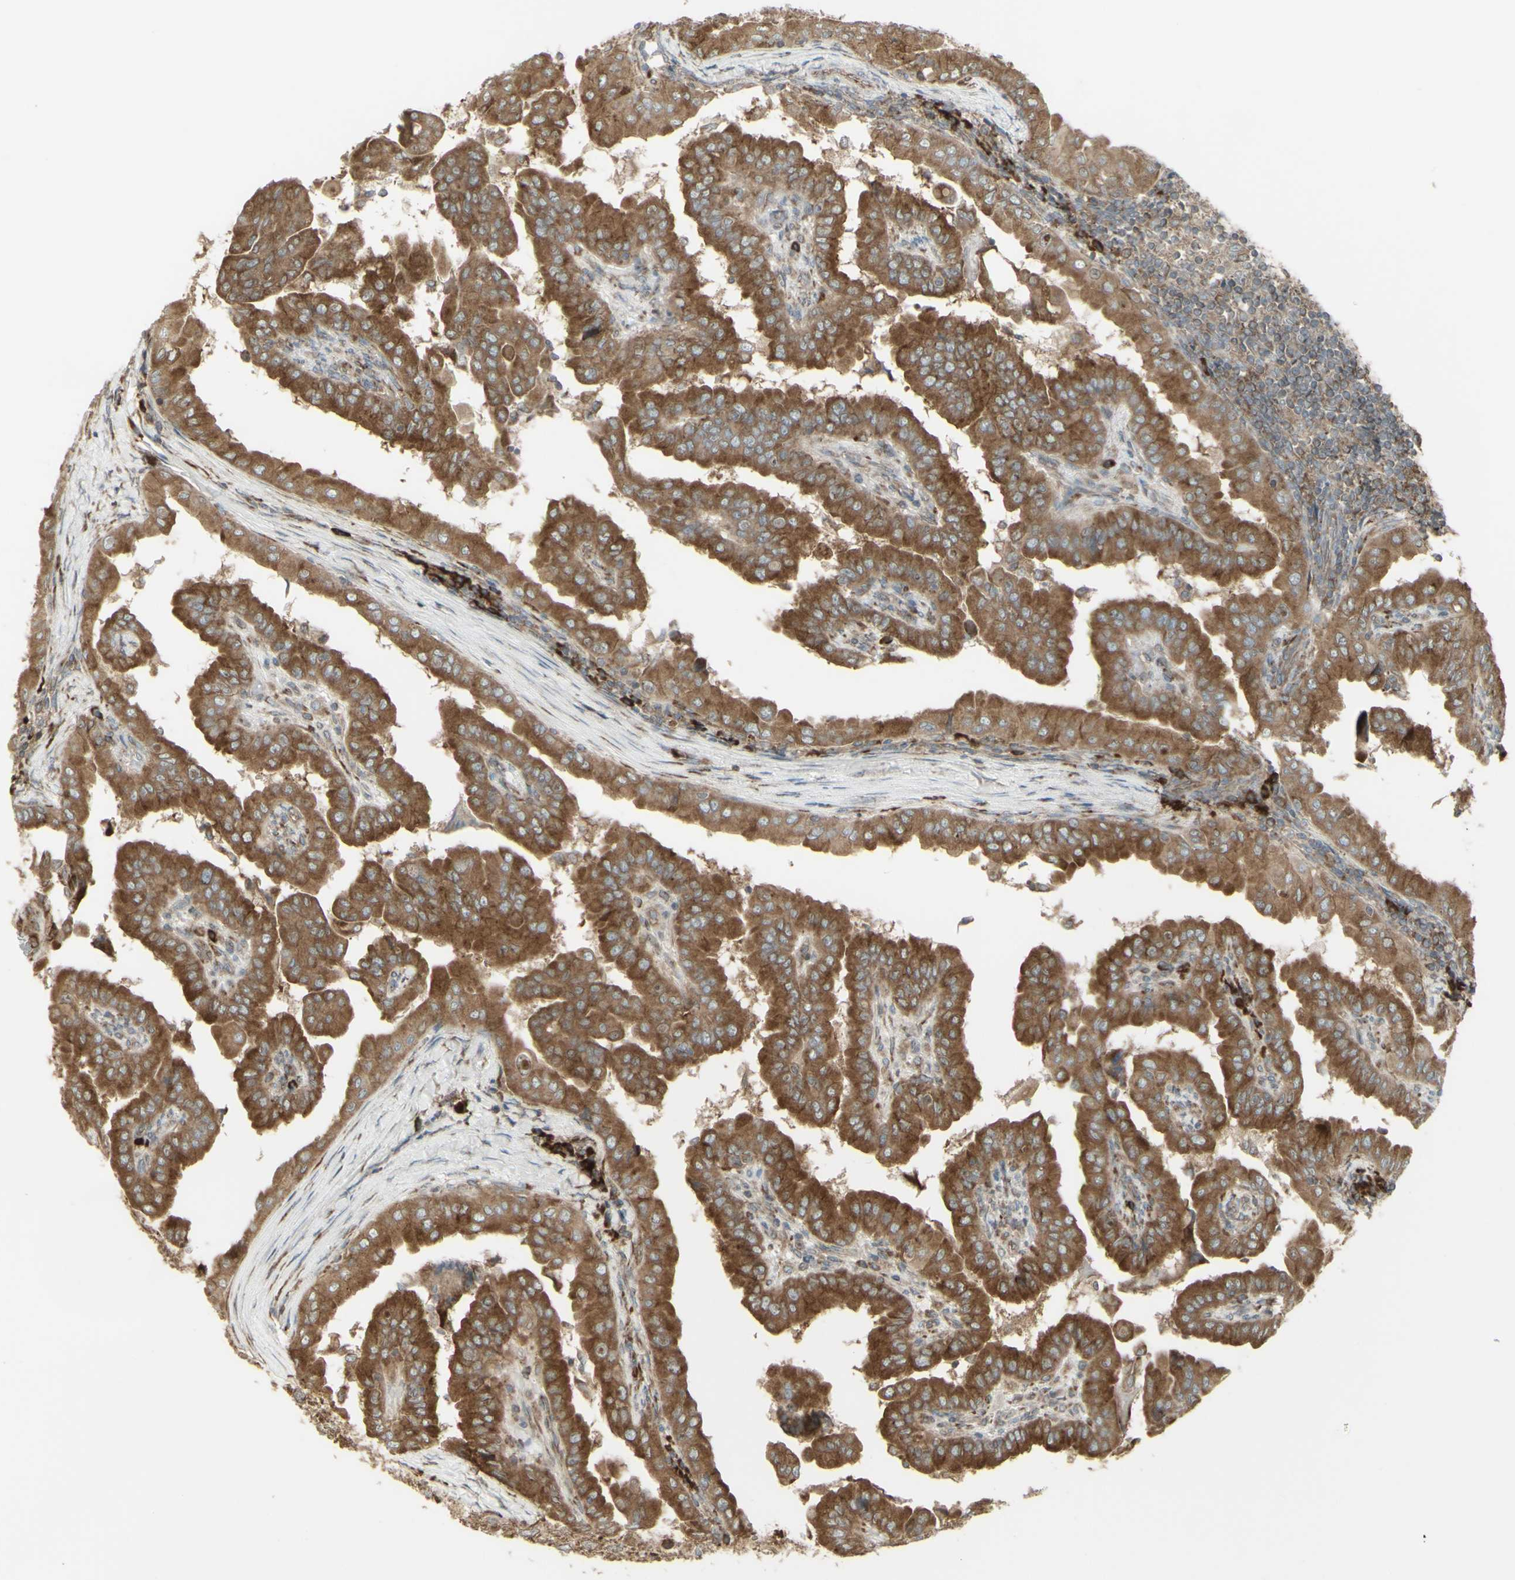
{"staining": {"intensity": "moderate", "quantity": ">75%", "location": "cytoplasmic/membranous"}, "tissue": "thyroid cancer", "cell_type": "Tumor cells", "image_type": "cancer", "snomed": [{"axis": "morphology", "description": "Papillary adenocarcinoma, NOS"}, {"axis": "topography", "description": "Thyroid gland"}], "caption": "Moderate cytoplasmic/membranous expression is seen in approximately >75% of tumor cells in papillary adenocarcinoma (thyroid).", "gene": "FKBP3", "patient": {"sex": "male", "age": 33}}